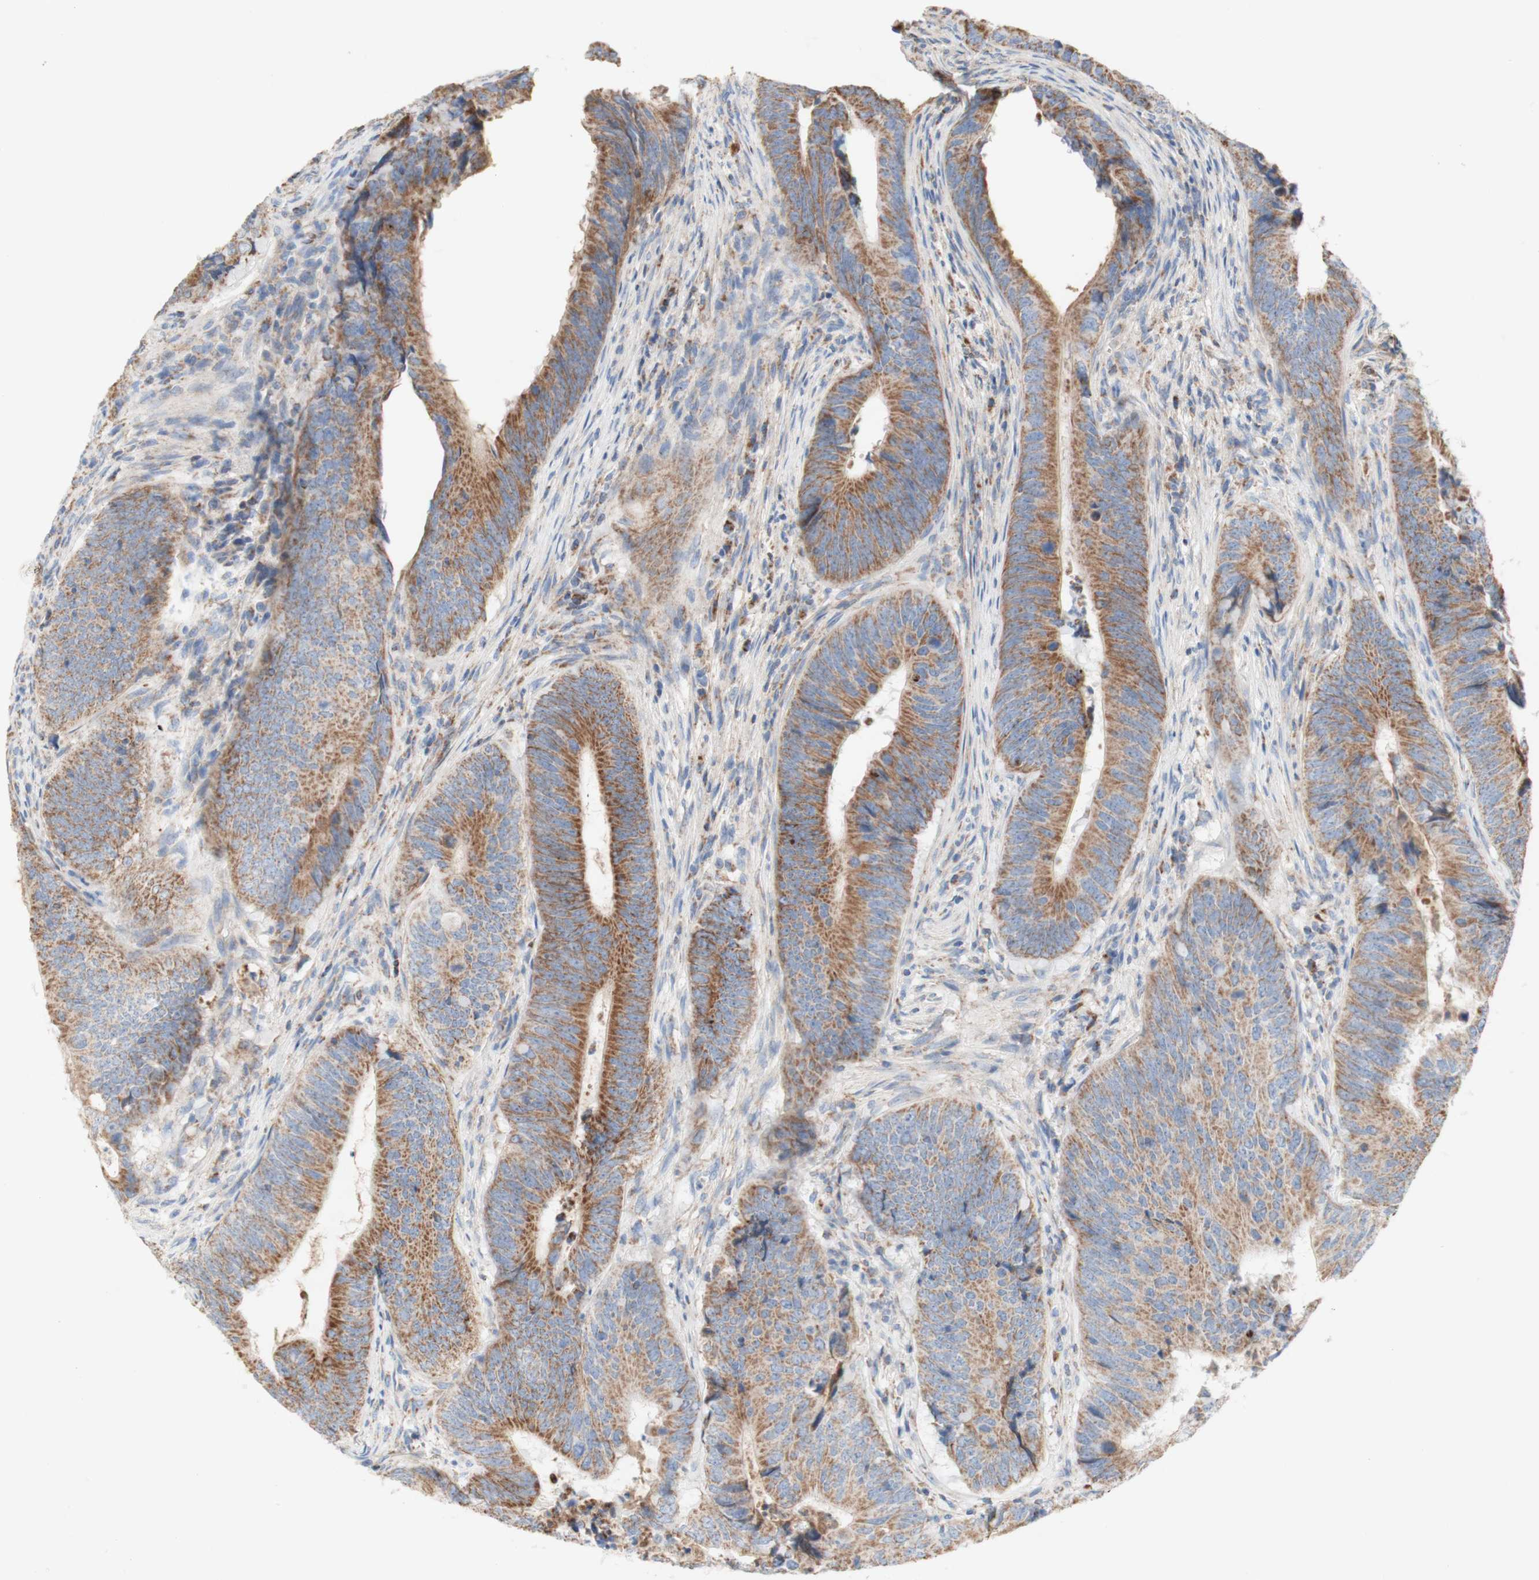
{"staining": {"intensity": "moderate", "quantity": ">75%", "location": "cytoplasmic/membranous"}, "tissue": "colorectal cancer", "cell_type": "Tumor cells", "image_type": "cancer", "snomed": [{"axis": "morphology", "description": "Normal tissue, NOS"}, {"axis": "morphology", "description": "Adenocarcinoma, NOS"}, {"axis": "topography", "description": "Colon"}], "caption": "A brown stain labels moderate cytoplasmic/membranous staining of a protein in human colorectal cancer tumor cells. (Brightfield microscopy of DAB IHC at high magnification).", "gene": "SDHB", "patient": {"sex": "male", "age": 56}}